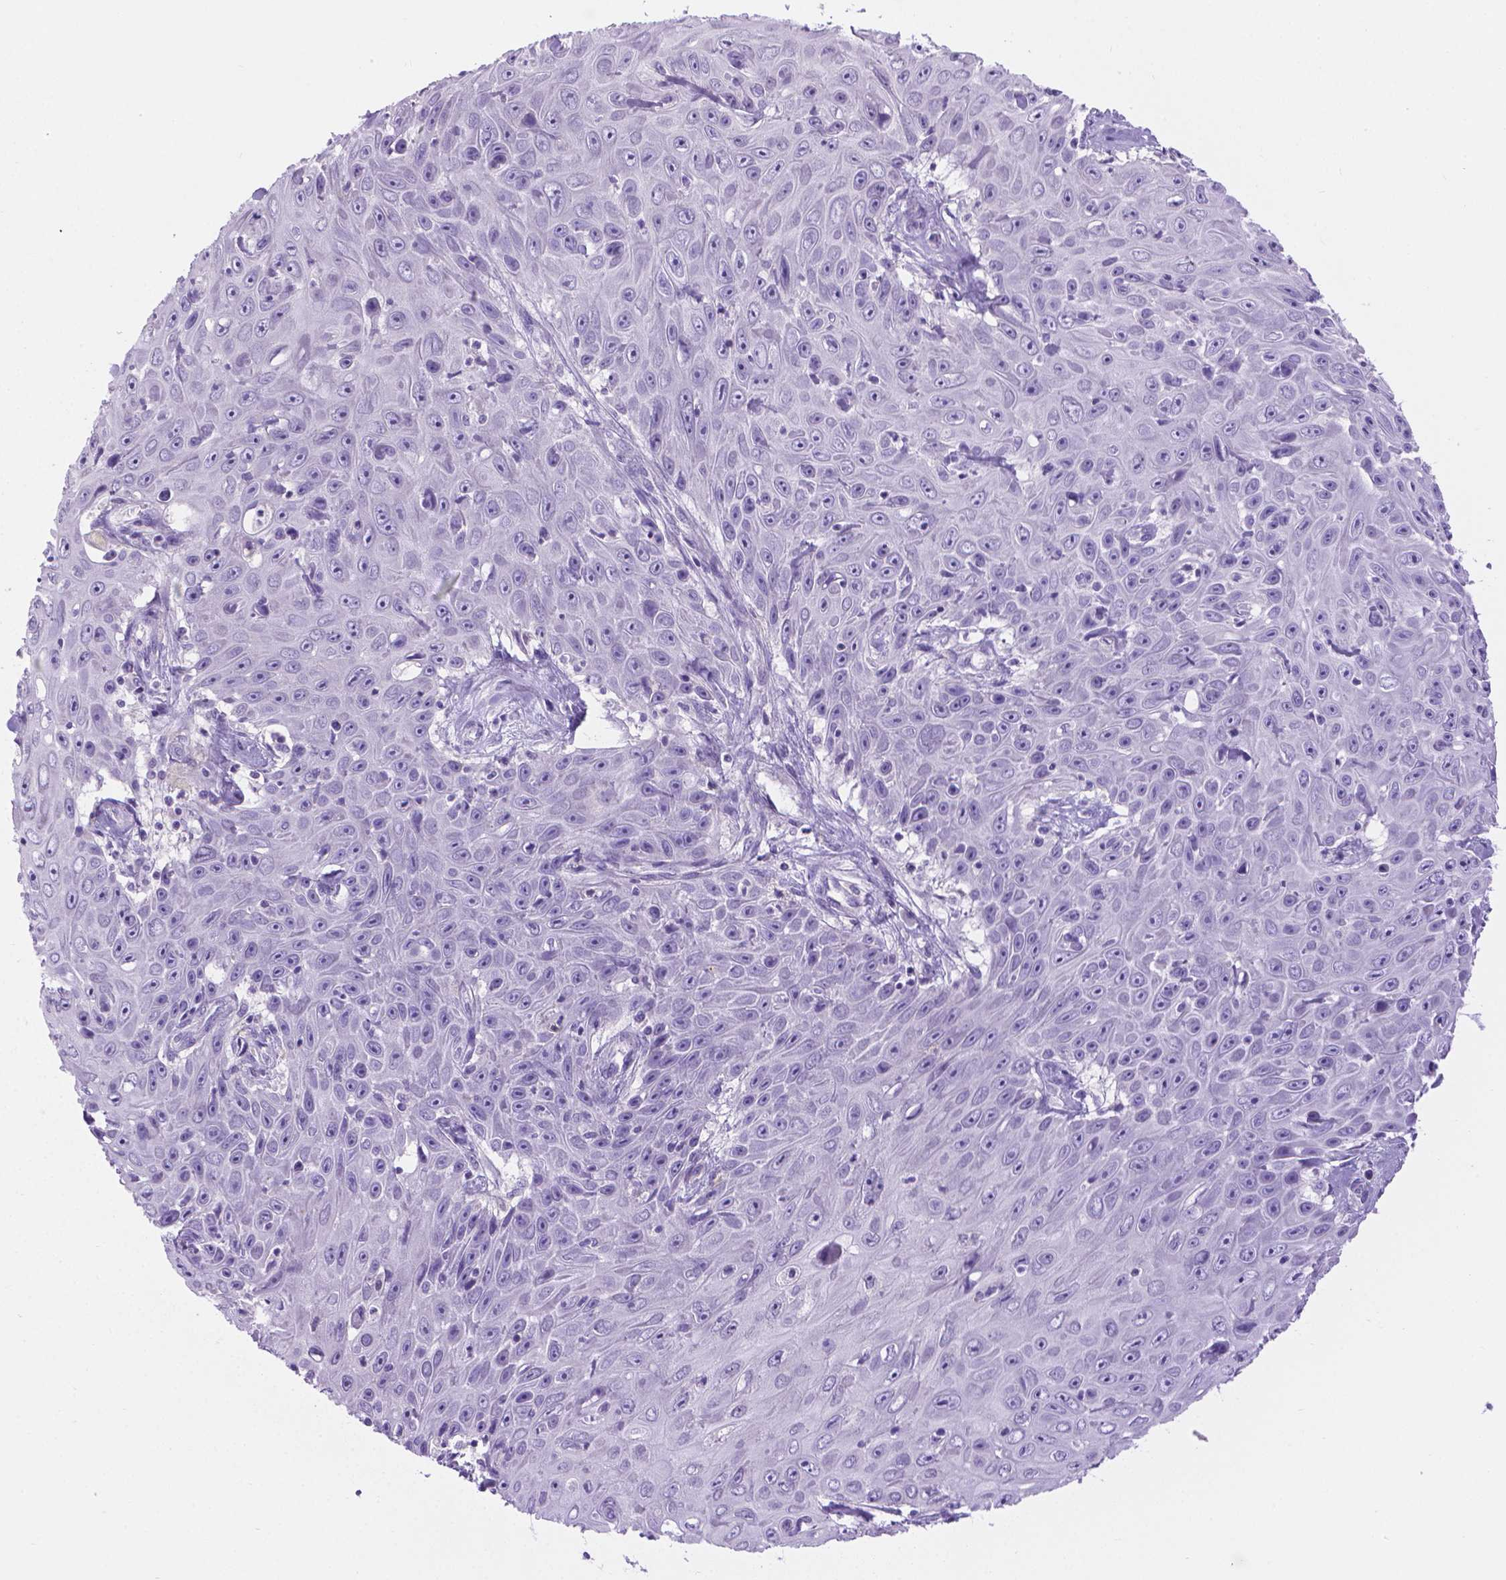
{"staining": {"intensity": "negative", "quantity": "none", "location": "none"}, "tissue": "skin cancer", "cell_type": "Tumor cells", "image_type": "cancer", "snomed": [{"axis": "morphology", "description": "Squamous cell carcinoma, NOS"}, {"axis": "topography", "description": "Skin"}], "caption": "Immunohistochemical staining of squamous cell carcinoma (skin) displays no significant expression in tumor cells.", "gene": "SPAG6", "patient": {"sex": "male", "age": 82}}